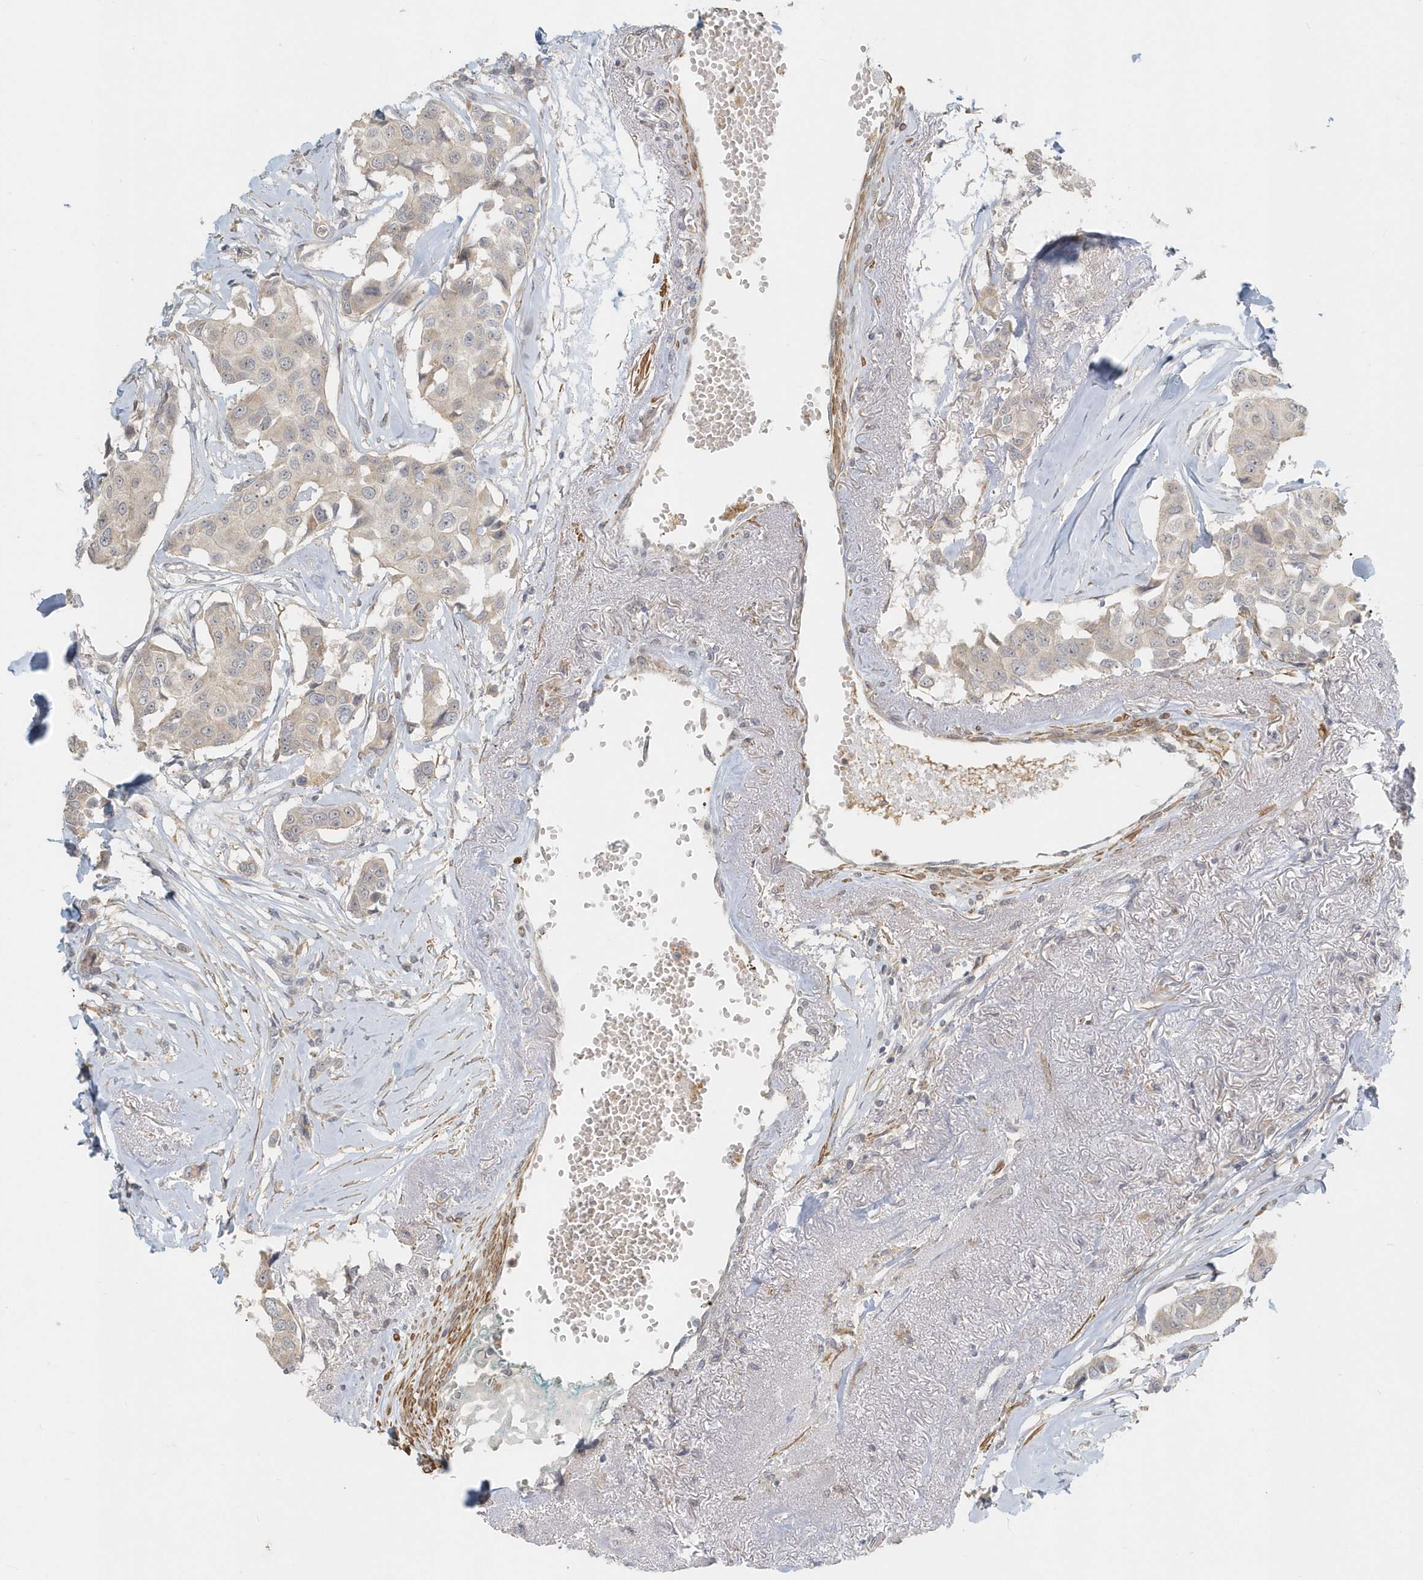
{"staining": {"intensity": "weak", "quantity": "<25%", "location": "cytoplasmic/membranous"}, "tissue": "breast cancer", "cell_type": "Tumor cells", "image_type": "cancer", "snomed": [{"axis": "morphology", "description": "Duct carcinoma"}, {"axis": "topography", "description": "Breast"}], "caption": "Immunohistochemistry of breast cancer displays no expression in tumor cells. (Brightfield microscopy of DAB (3,3'-diaminobenzidine) immunohistochemistry at high magnification).", "gene": "NAPB", "patient": {"sex": "female", "age": 80}}